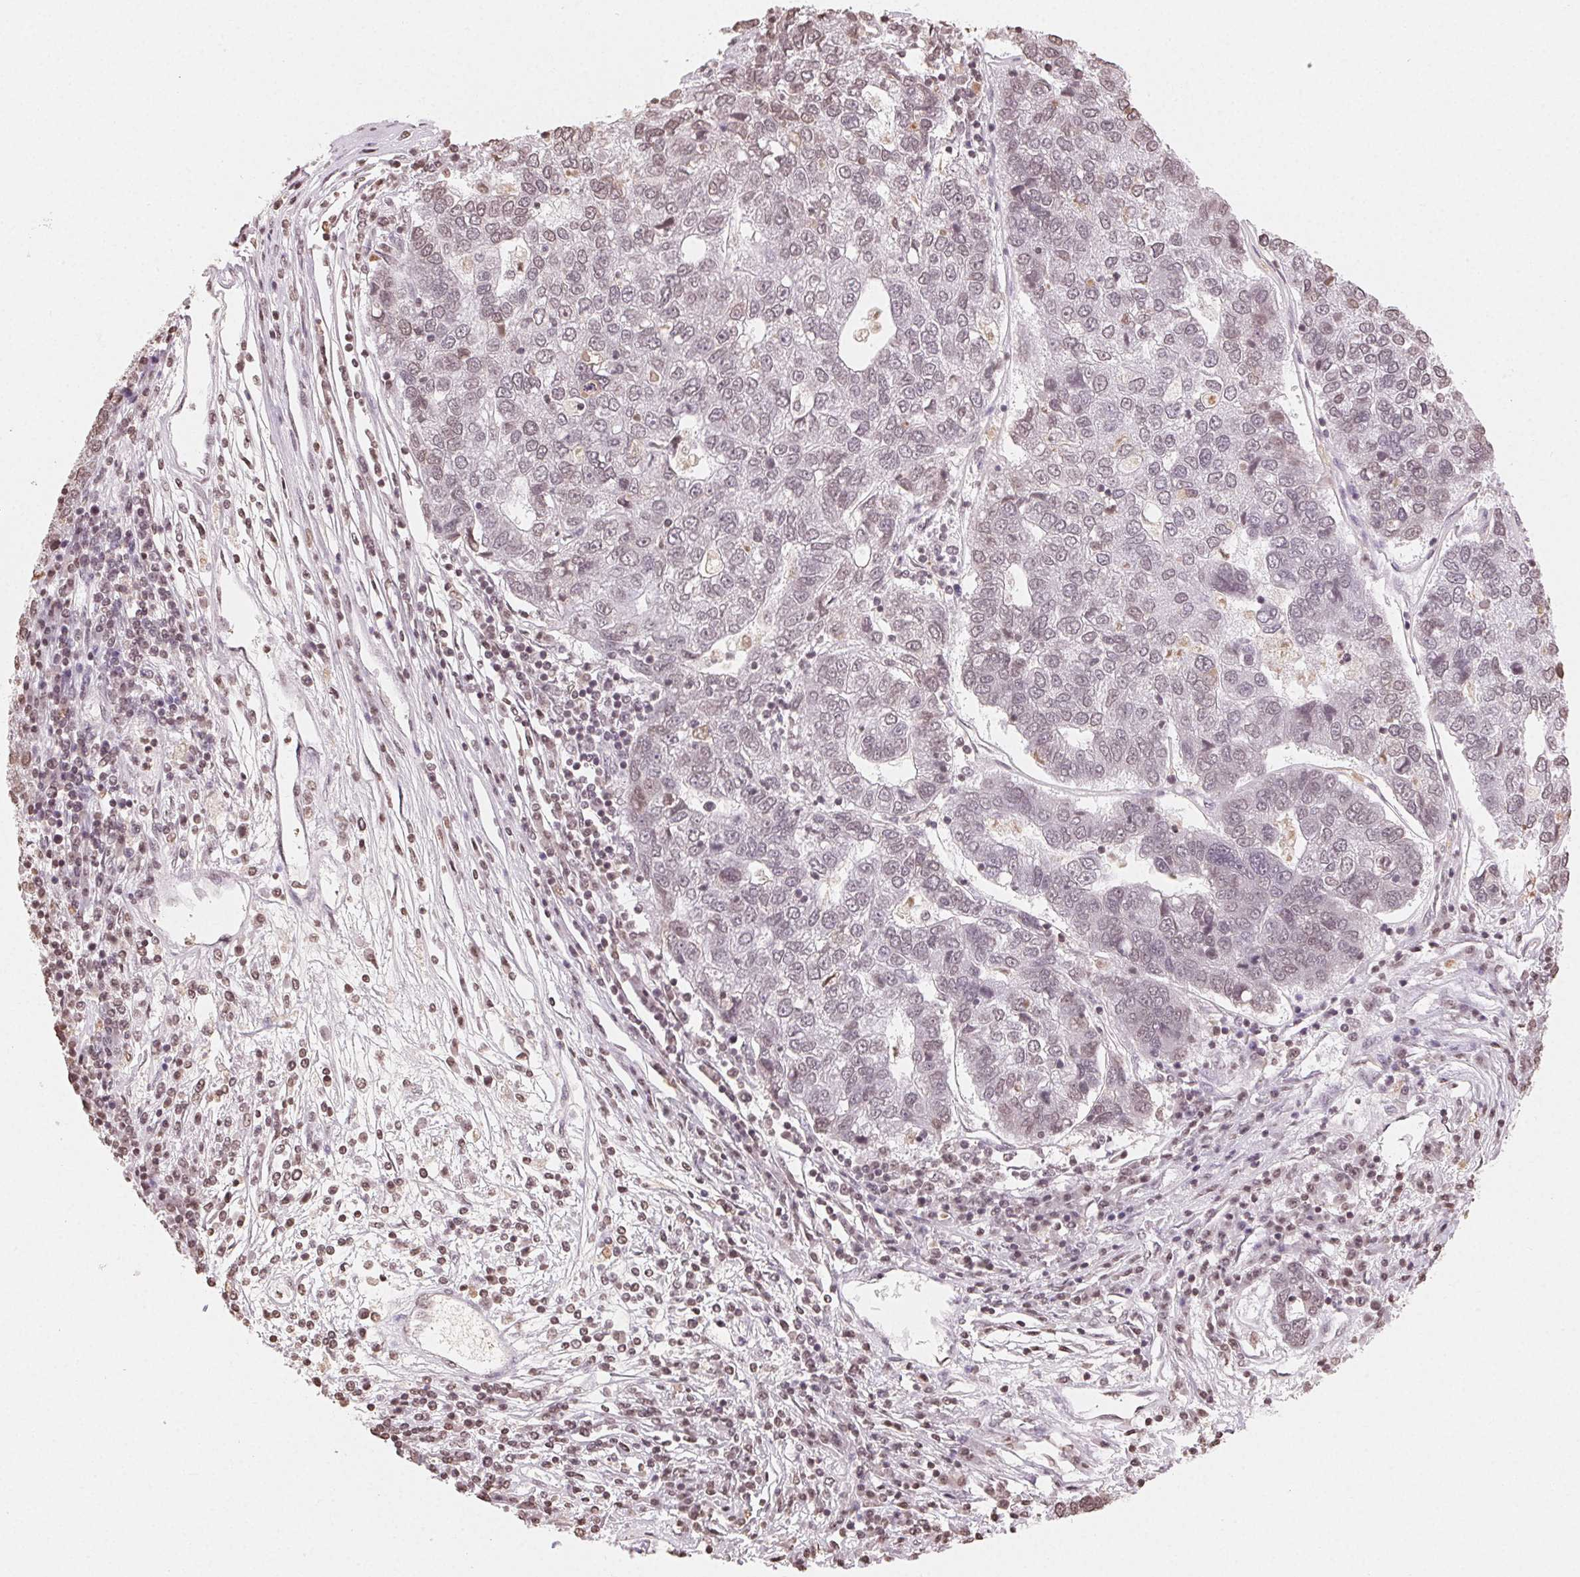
{"staining": {"intensity": "weak", "quantity": "<25%", "location": "nuclear"}, "tissue": "pancreatic cancer", "cell_type": "Tumor cells", "image_type": "cancer", "snomed": [{"axis": "morphology", "description": "Adenocarcinoma, NOS"}, {"axis": "topography", "description": "Pancreas"}], "caption": "Immunohistochemical staining of human pancreatic cancer (adenocarcinoma) demonstrates no significant positivity in tumor cells. Brightfield microscopy of immunohistochemistry (IHC) stained with DAB (brown) and hematoxylin (blue), captured at high magnification.", "gene": "TBP", "patient": {"sex": "female", "age": 61}}